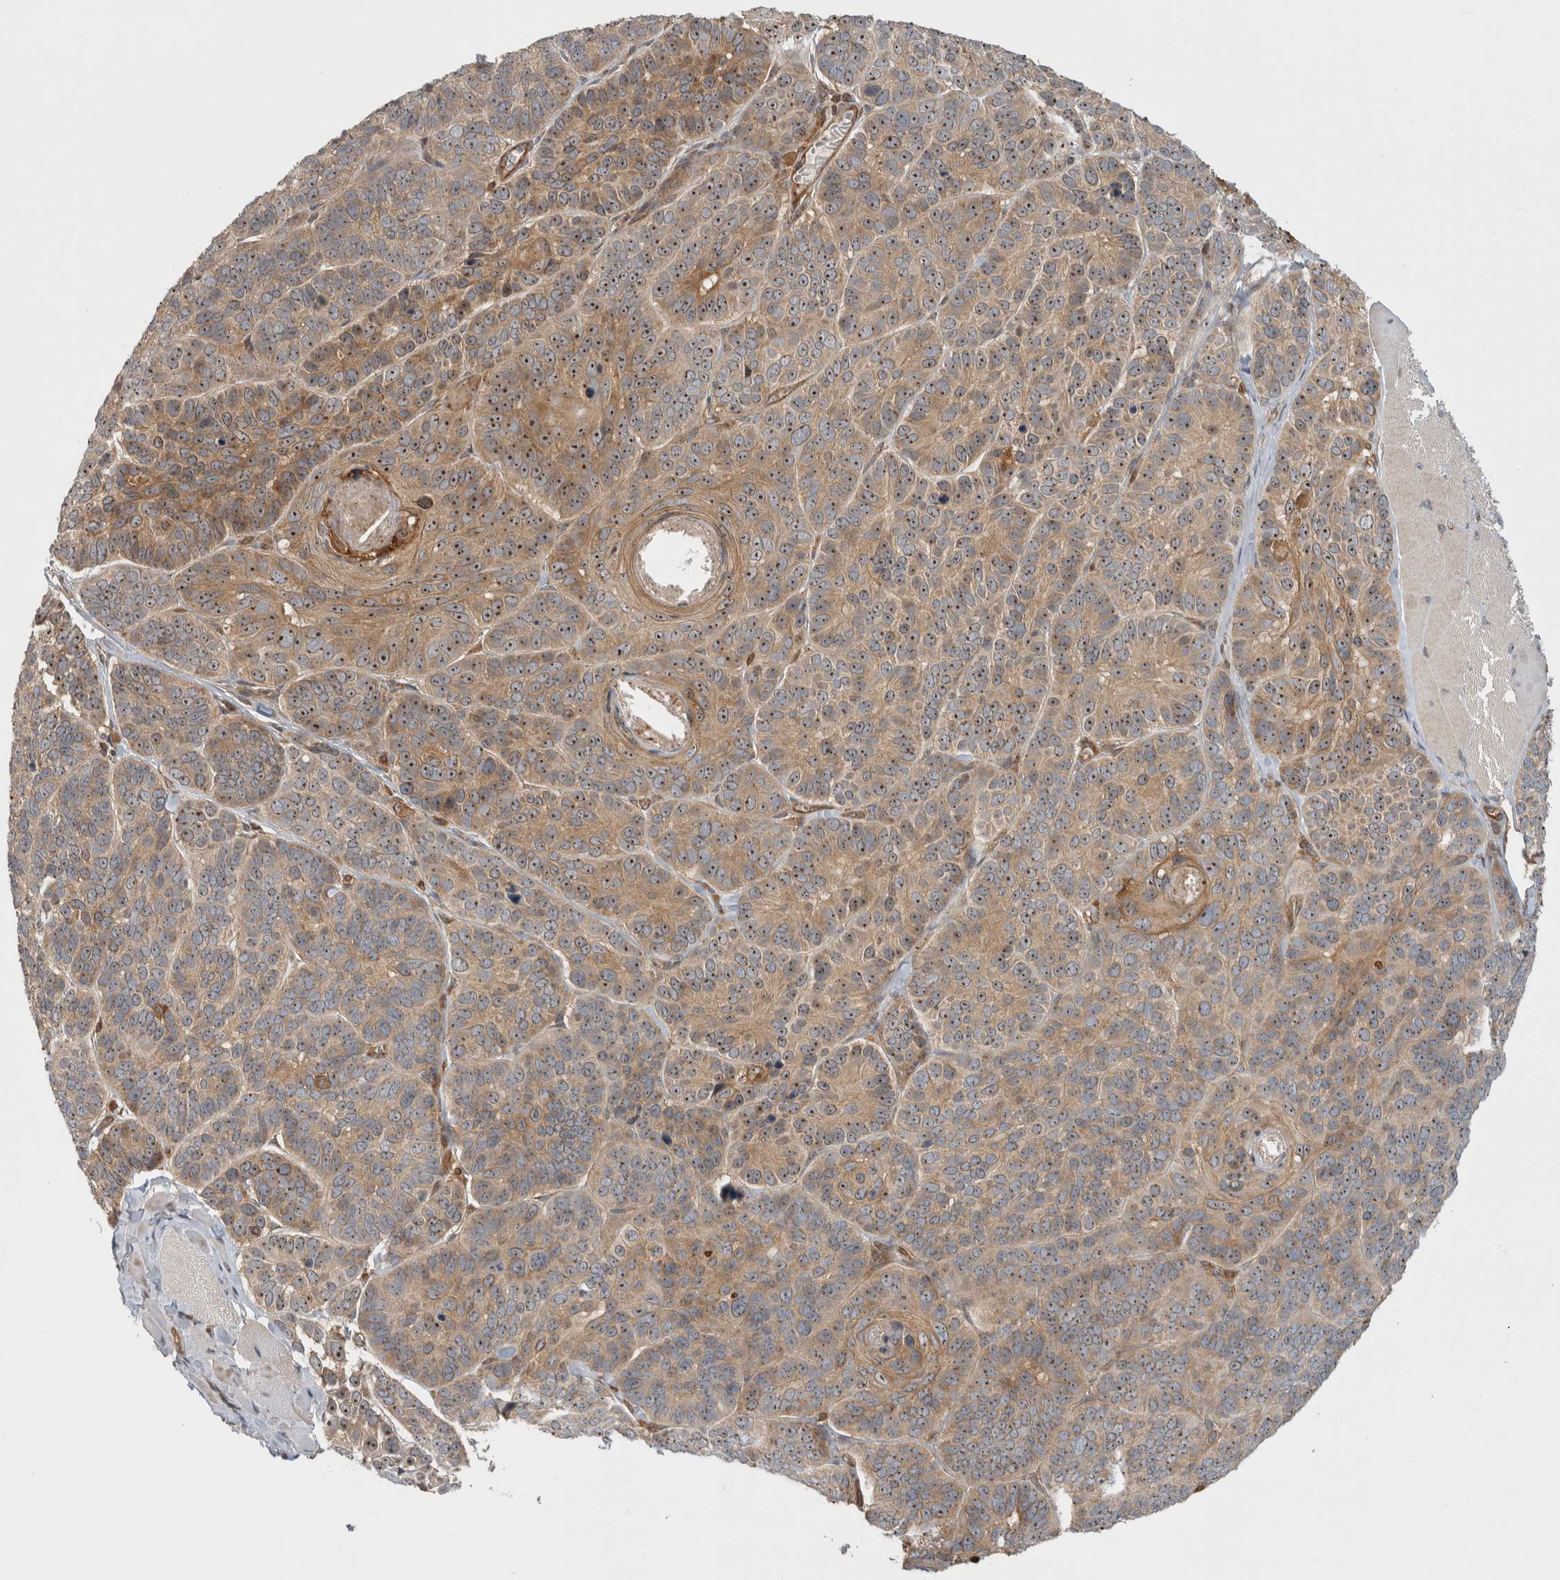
{"staining": {"intensity": "moderate", "quantity": ">75%", "location": "cytoplasmic/membranous,nuclear"}, "tissue": "skin cancer", "cell_type": "Tumor cells", "image_type": "cancer", "snomed": [{"axis": "morphology", "description": "Basal cell carcinoma"}, {"axis": "topography", "description": "Skin"}], "caption": "IHC image of neoplastic tissue: human skin cancer (basal cell carcinoma) stained using immunohistochemistry (IHC) shows medium levels of moderate protein expression localized specifically in the cytoplasmic/membranous and nuclear of tumor cells, appearing as a cytoplasmic/membranous and nuclear brown color.", "gene": "WASF2", "patient": {"sex": "male", "age": 62}}